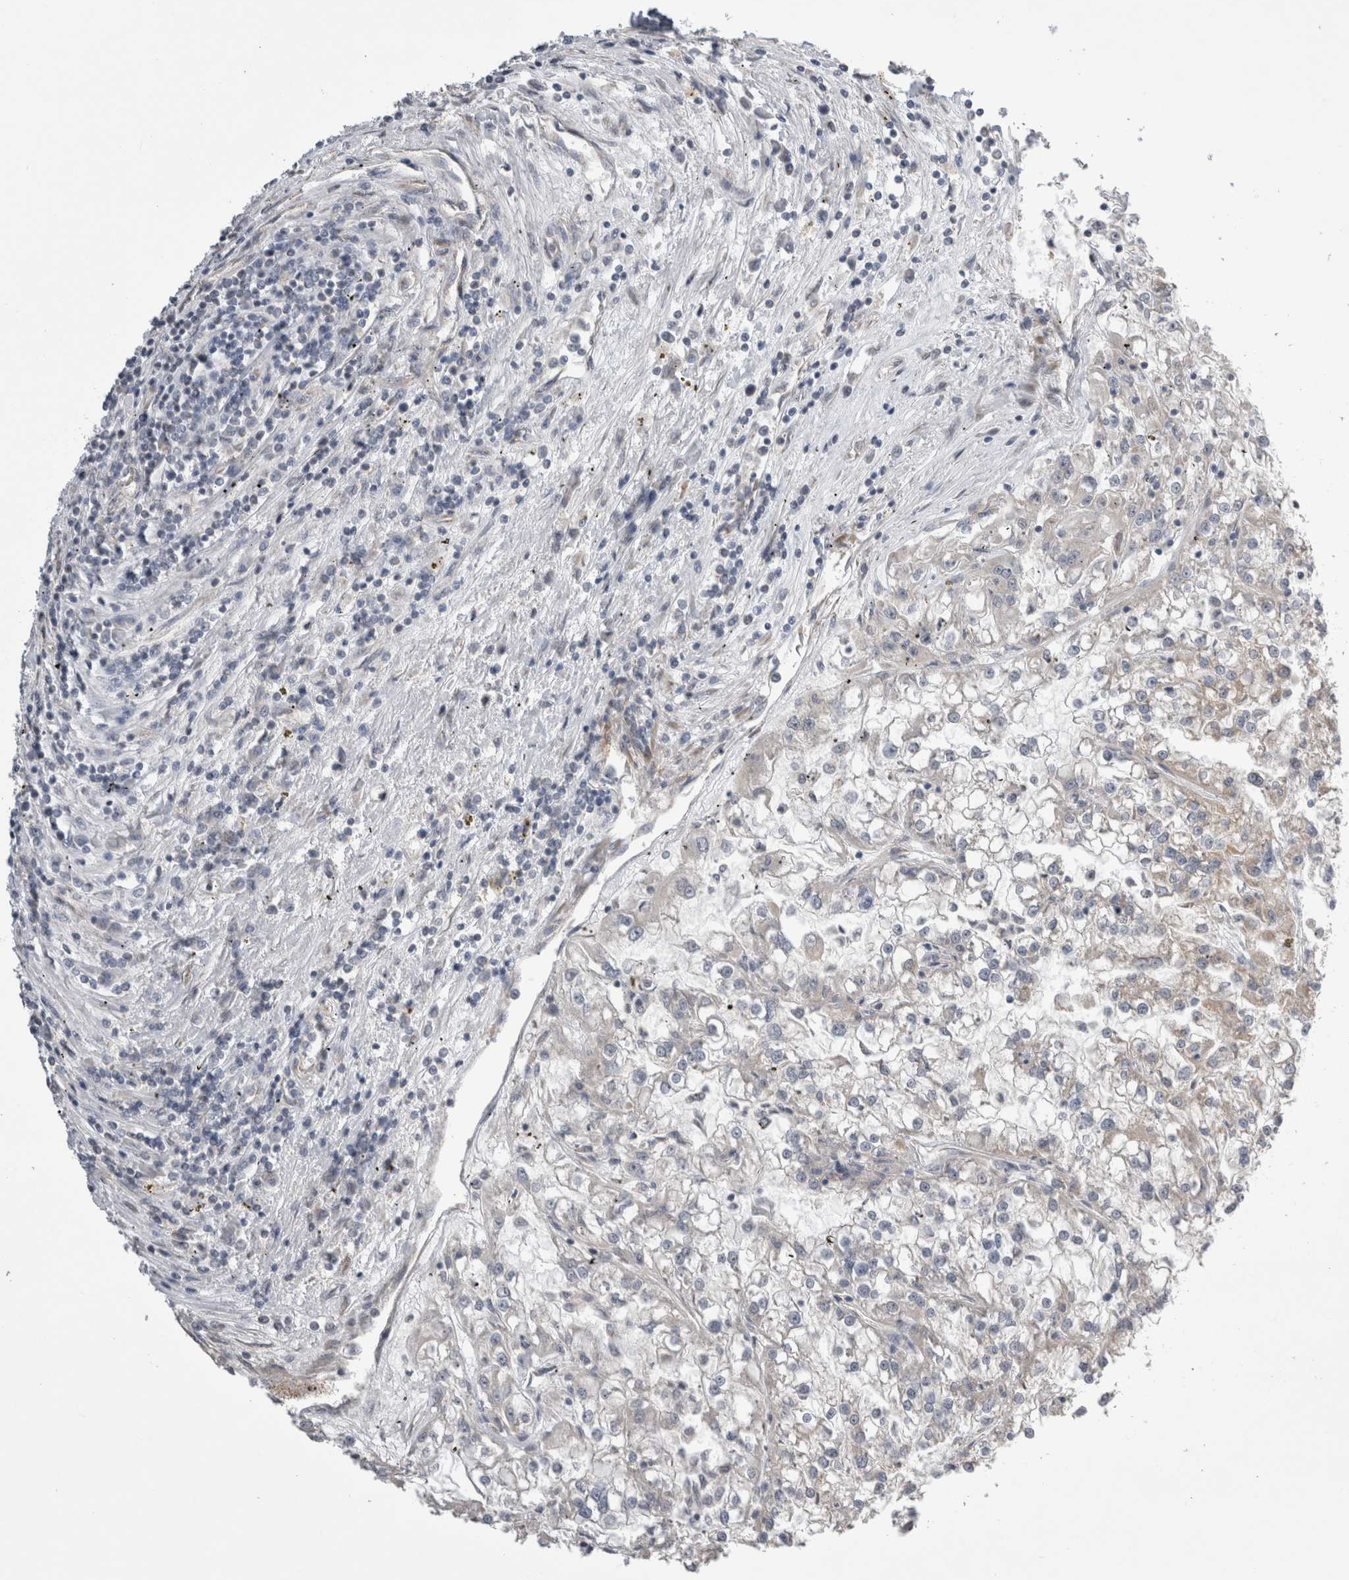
{"staining": {"intensity": "weak", "quantity": "25%-75%", "location": "cytoplasmic/membranous"}, "tissue": "renal cancer", "cell_type": "Tumor cells", "image_type": "cancer", "snomed": [{"axis": "morphology", "description": "Adenocarcinoma, NOS"}, {"axis": "topography", "description": "Kidney"}], "caption": "Immunohistochemistry of renal cancer shows low levels of weak cytoplasmic/membranous expression in approximately 25%-75% of tumor cells.", "gene": "ARHGAP29", "patient": {"sex": "female", "age": 52}}